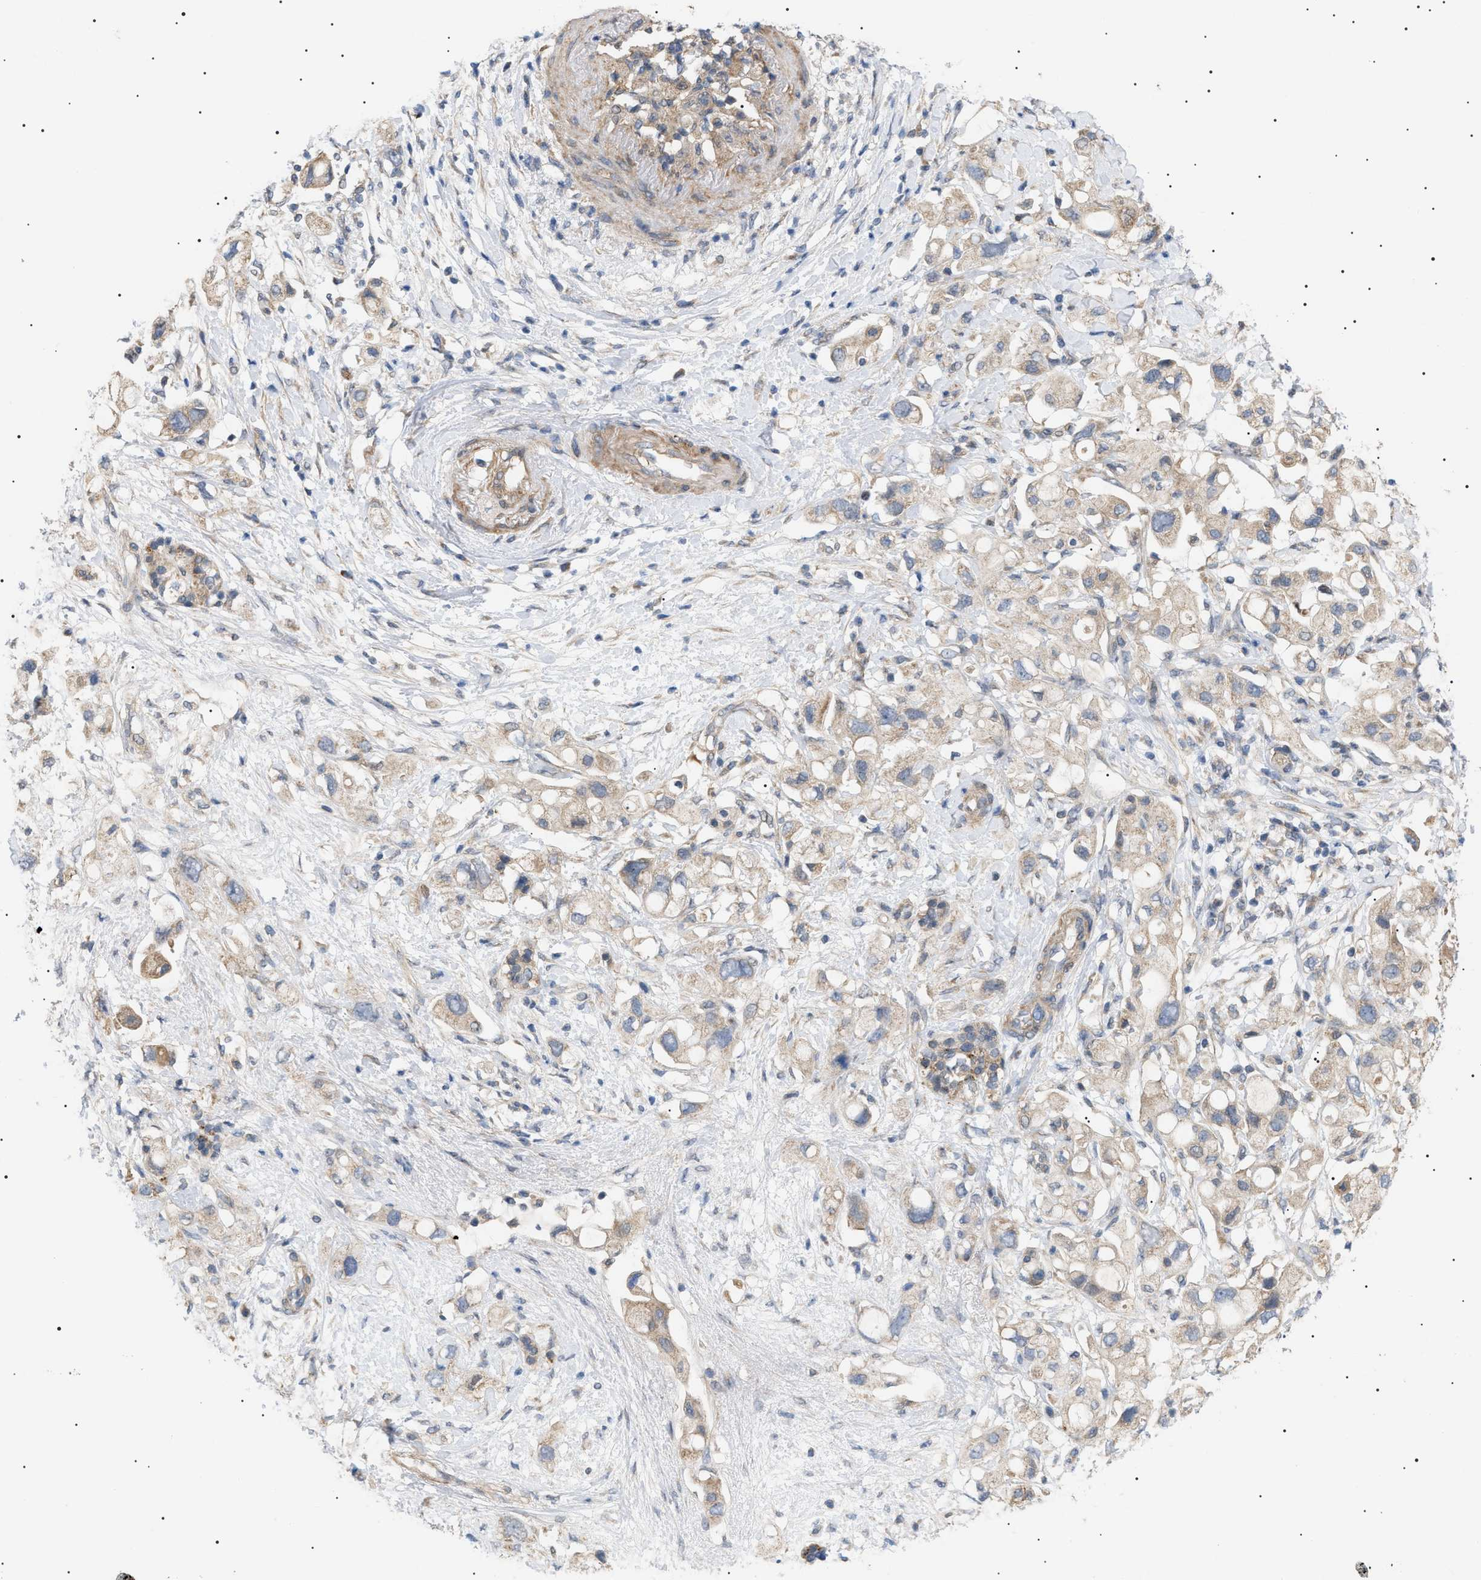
{"staining": {"intensity": "weak", "quantity": ">75%", "location": "cytoplasmic/membranous"}, "tissue": "pancreatic cancer", "cell_type": "Tumor cells", "image_type": "cancer", "snomed": [{"axis": "morphology", "description": "Adenocarcinoma, NOS"}, {"axis": "topography", "description": "Pancreas"}], "caption": "Pancreatic cancer stained with DAB immunohistochemistry (IHC) displays low levels of weak cytoplasmic/membranous expression in about >75% of tumor cells. The protein of interest is shown in brown color, while the nuclei are stained blue.", "gene": "IRS2", "patient": {"sex": "female", "age": 56}}